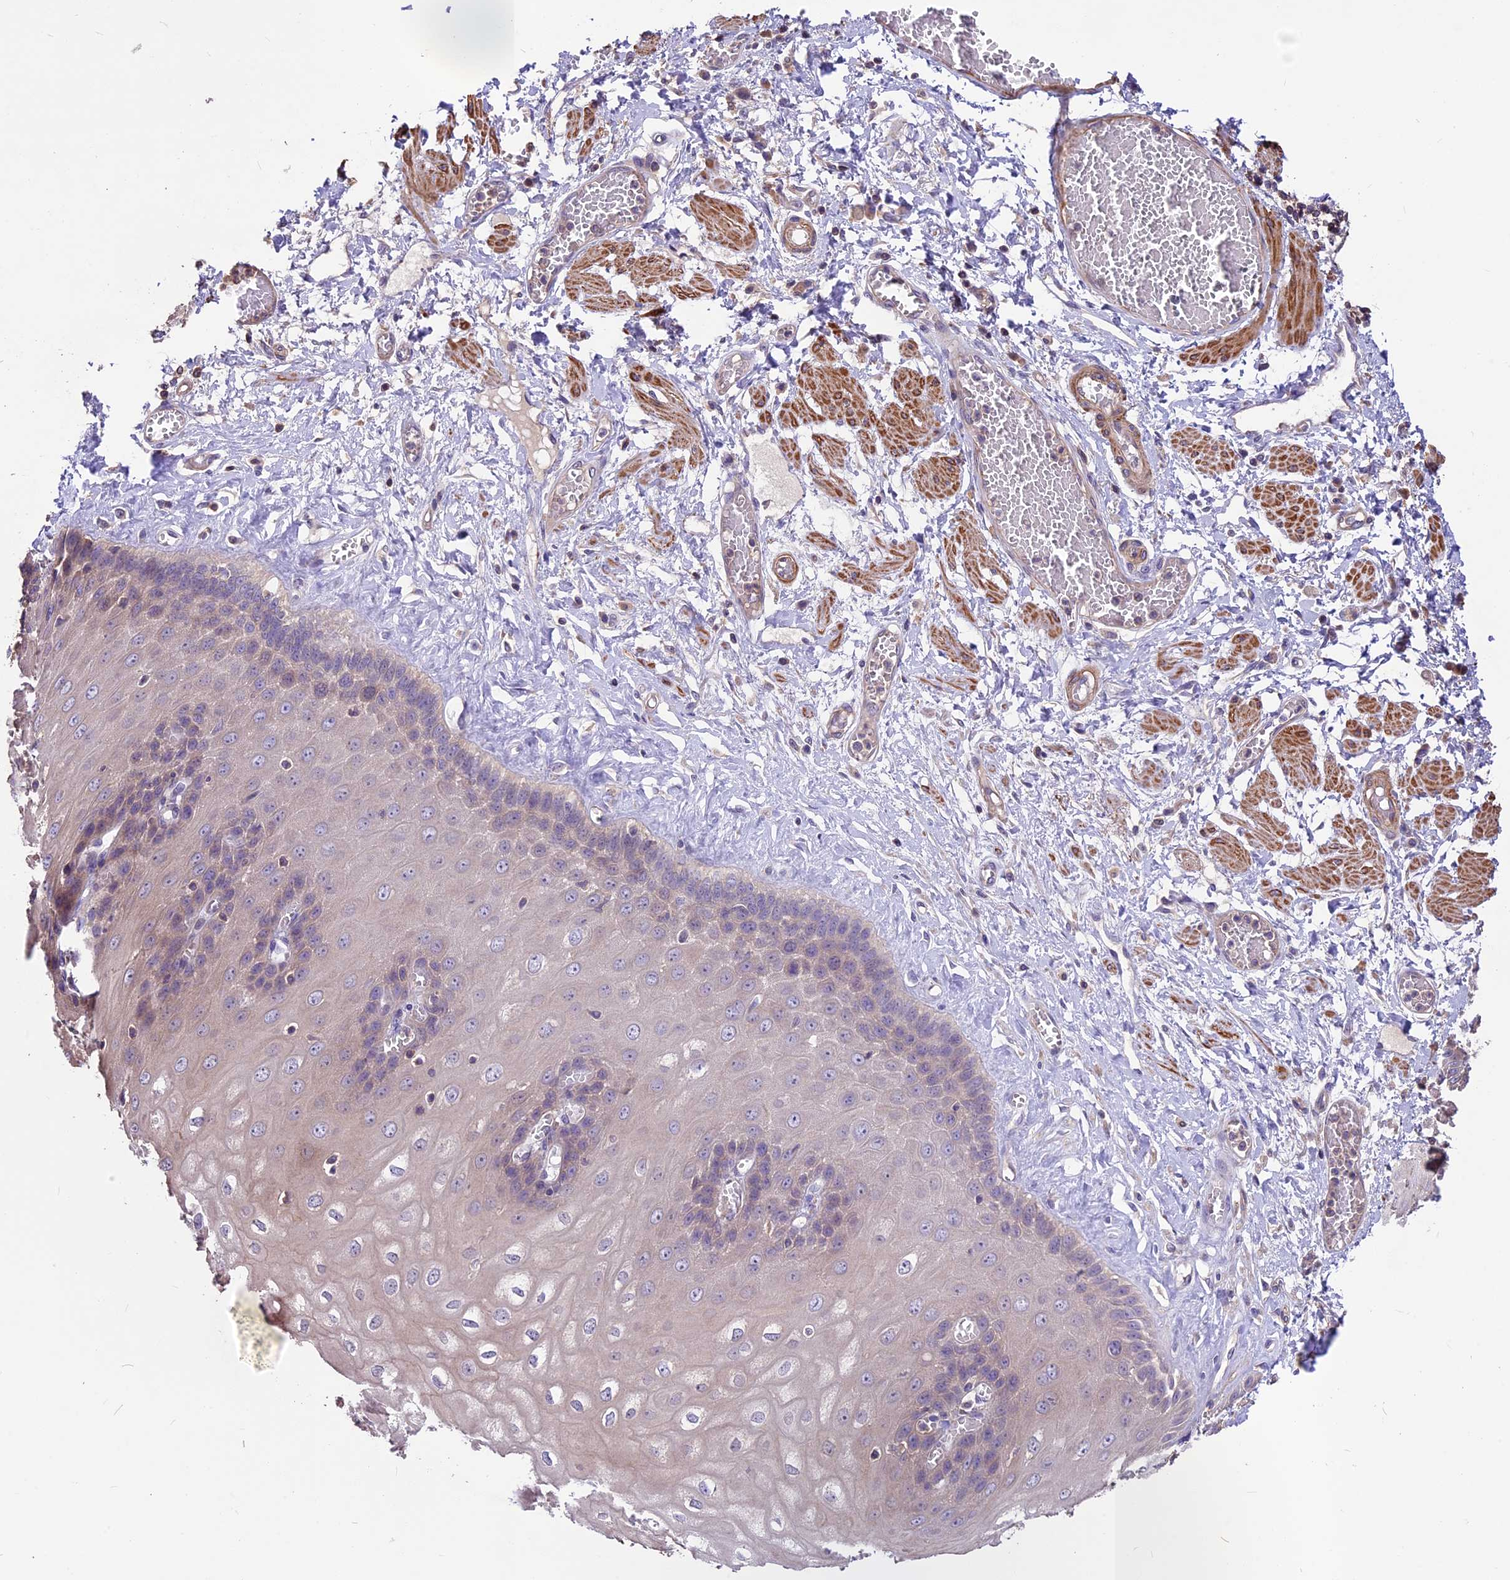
{"staining": {"intensity": "moderate", "quantity": "25%-75%", "location": "cytoplasmic/membranous"}, "tissue": "esophagus", "cell_type": "Squamous epithelial cells", "image_type": "normal", "snomed": [{"axis": "morphology", "description": "Normal tissue, NOS"}, {"axis": "topography", "description": "Esophagus"}], "caption": "Protein expression by immunohistochemistry (IHC) exhibits moderate cytoplasmic/membranous positivity in approximately 25%-75% of squamous epithelial cells in normal esophagus. (IHC, brightfield microscopy, high magnification).", "gene": "ANO3", "patient": {"sex": "male", "age": 60}}